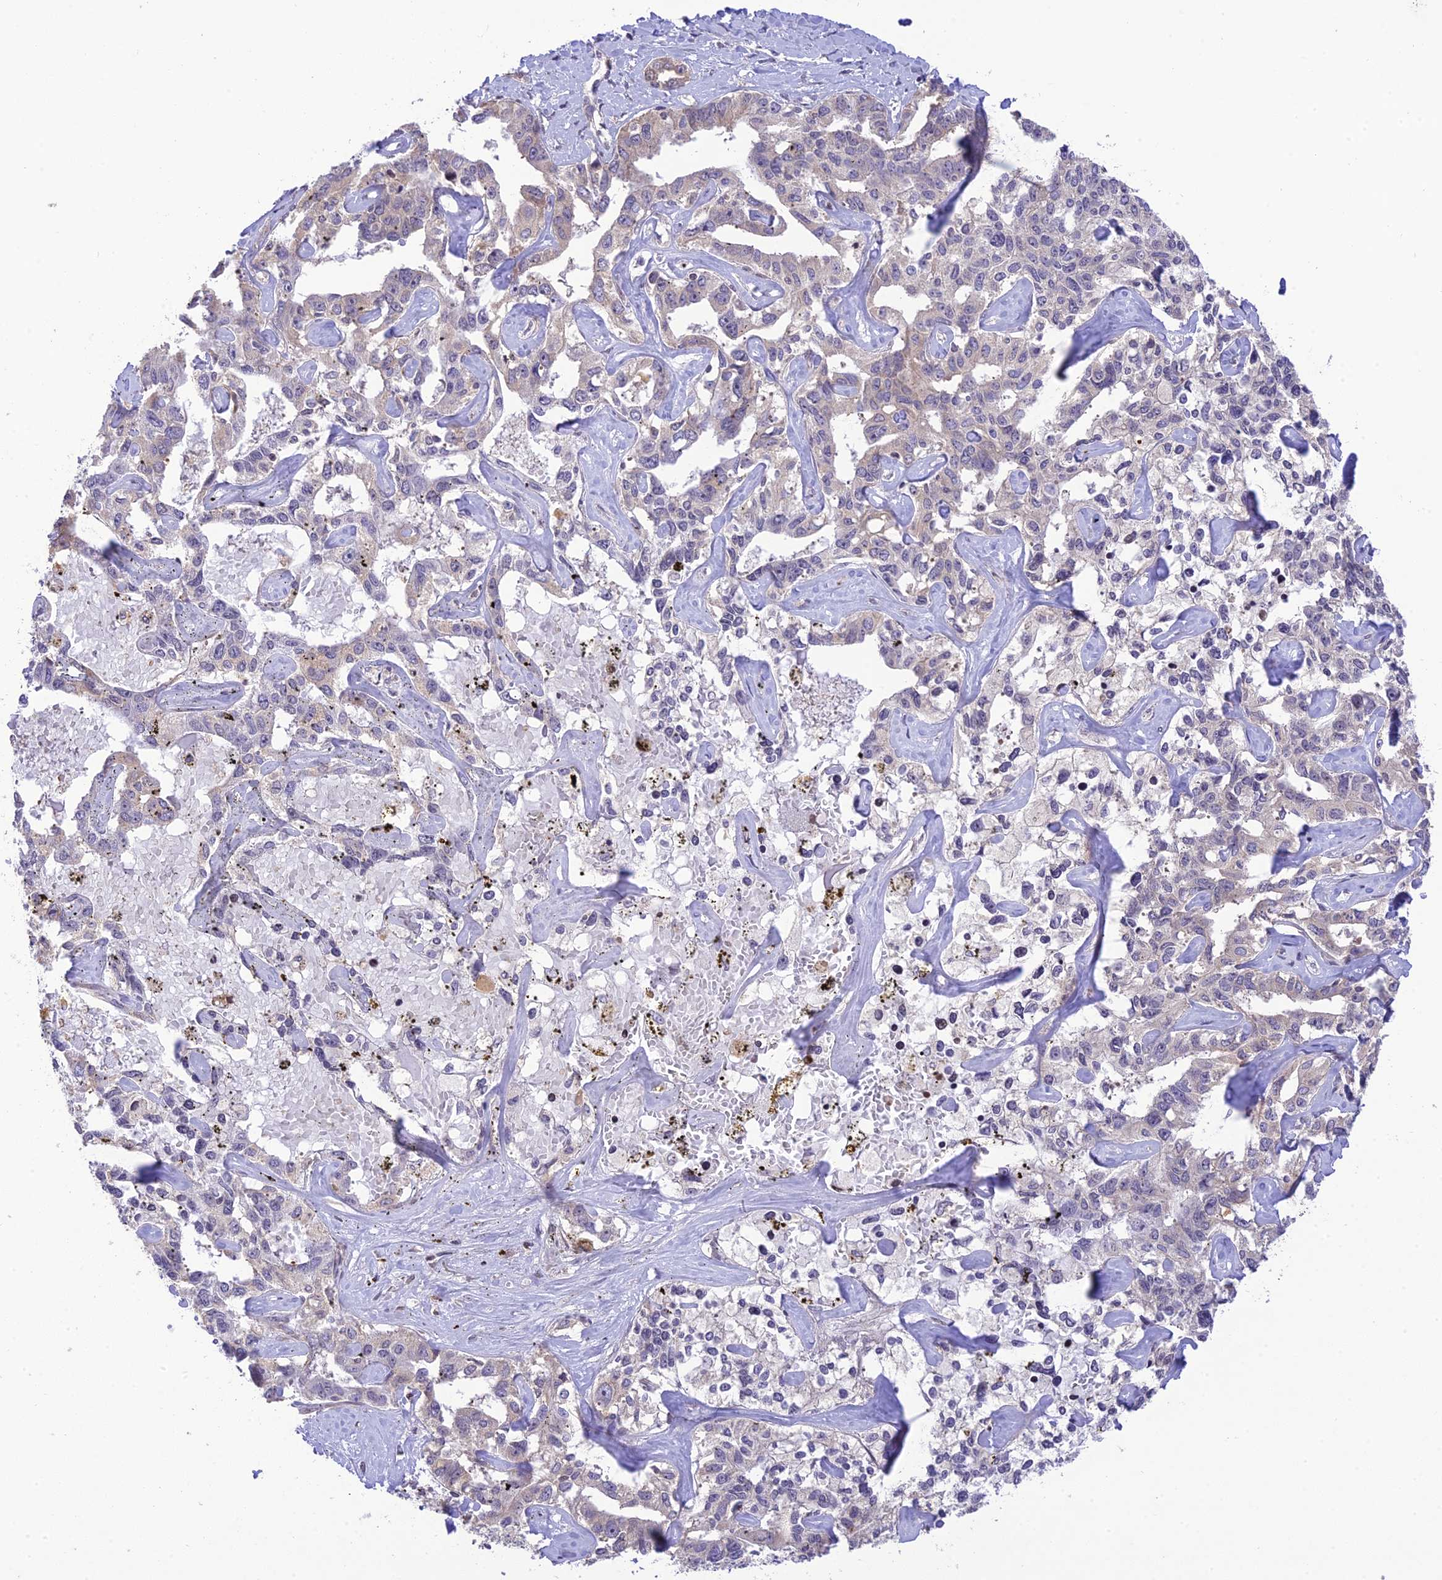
{"staining": {"intensity": "weak", "quantity": "25%-75%", "location": "cytoplasmic/membranous"}, "tissue": "liver cancer", "cell_type": "Tumor cells", "image_type": "cancer", "snomed": [{"axis": "morphology", "description": "Cholangiocarcinoma"}, {"axis": "topography", "description": "Liver"}], "caption": "Protein expression by IHC reveals weak cytoplasmic/membranous staining in approximately 25%-75% of tumor cells in liver cancer (cholangiocarcinoma).", "gene": "TEKT1", "patient": {"sex": "male", "age": 59}}